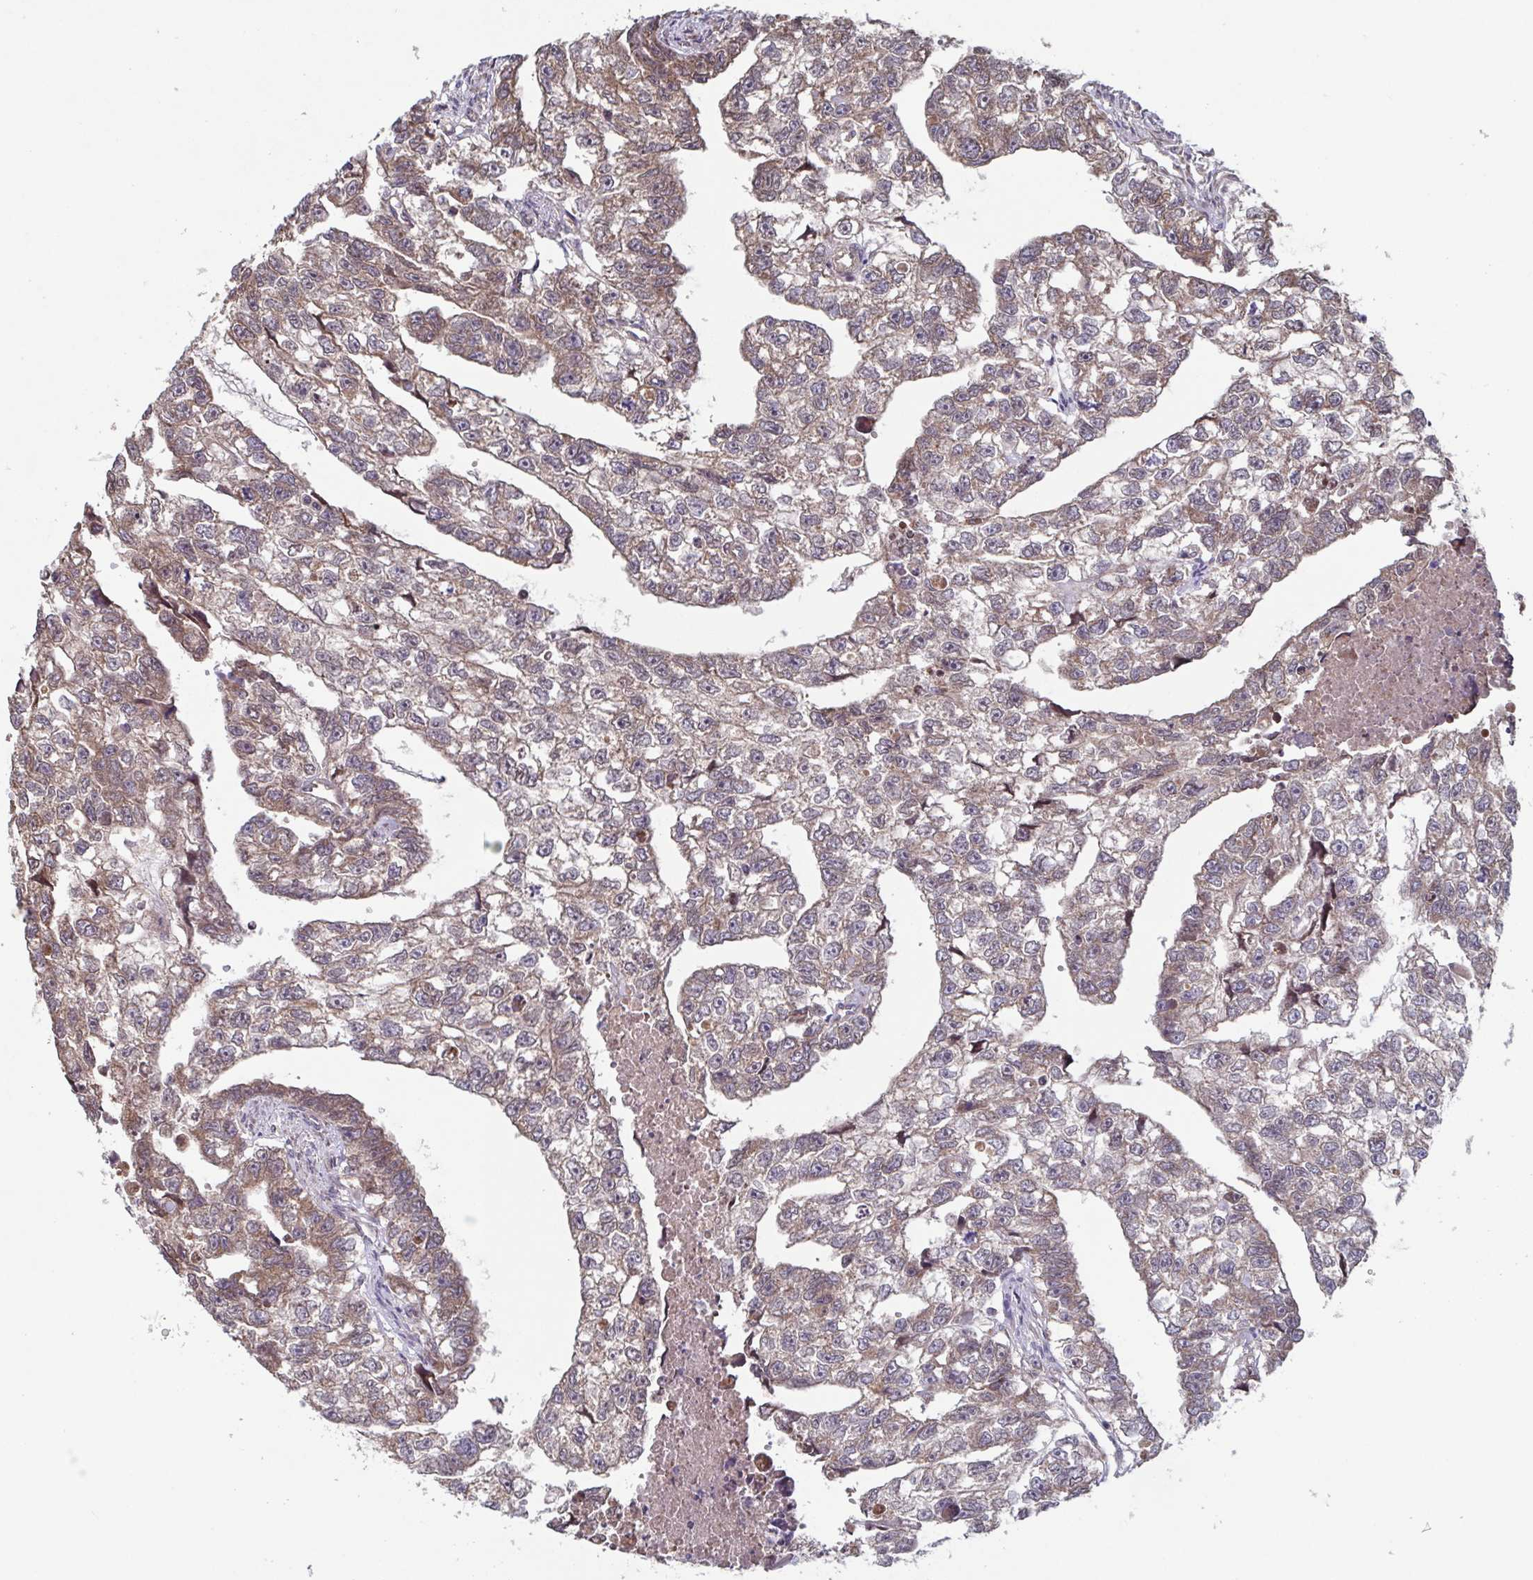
{"staining": {"intensity": "moderate", "quantity": "25%-75%", "location": "cytoplasmic/membranous"}, "tissue": "testis cancer", "cell_type": "Tumor cells", "image_type": "cancer", "snomed": [{"axis": "morphology", "description": "Carcinoma, Embryonal, NOS"}, {"axis": "morphology", "description": "Teratoma, malignant, NOS"}, {"axis": "topography", "description": "Testis"}], "caption": "About 25%-75% of tumor cells in testis cancer (embryonal carcinoma) show moderate cytoplasmic/membranous protein positivity as visualized by brown immunohistochemical staining.", "gene": "COPB1", "patient": {"sex": "male", "age": 44}}